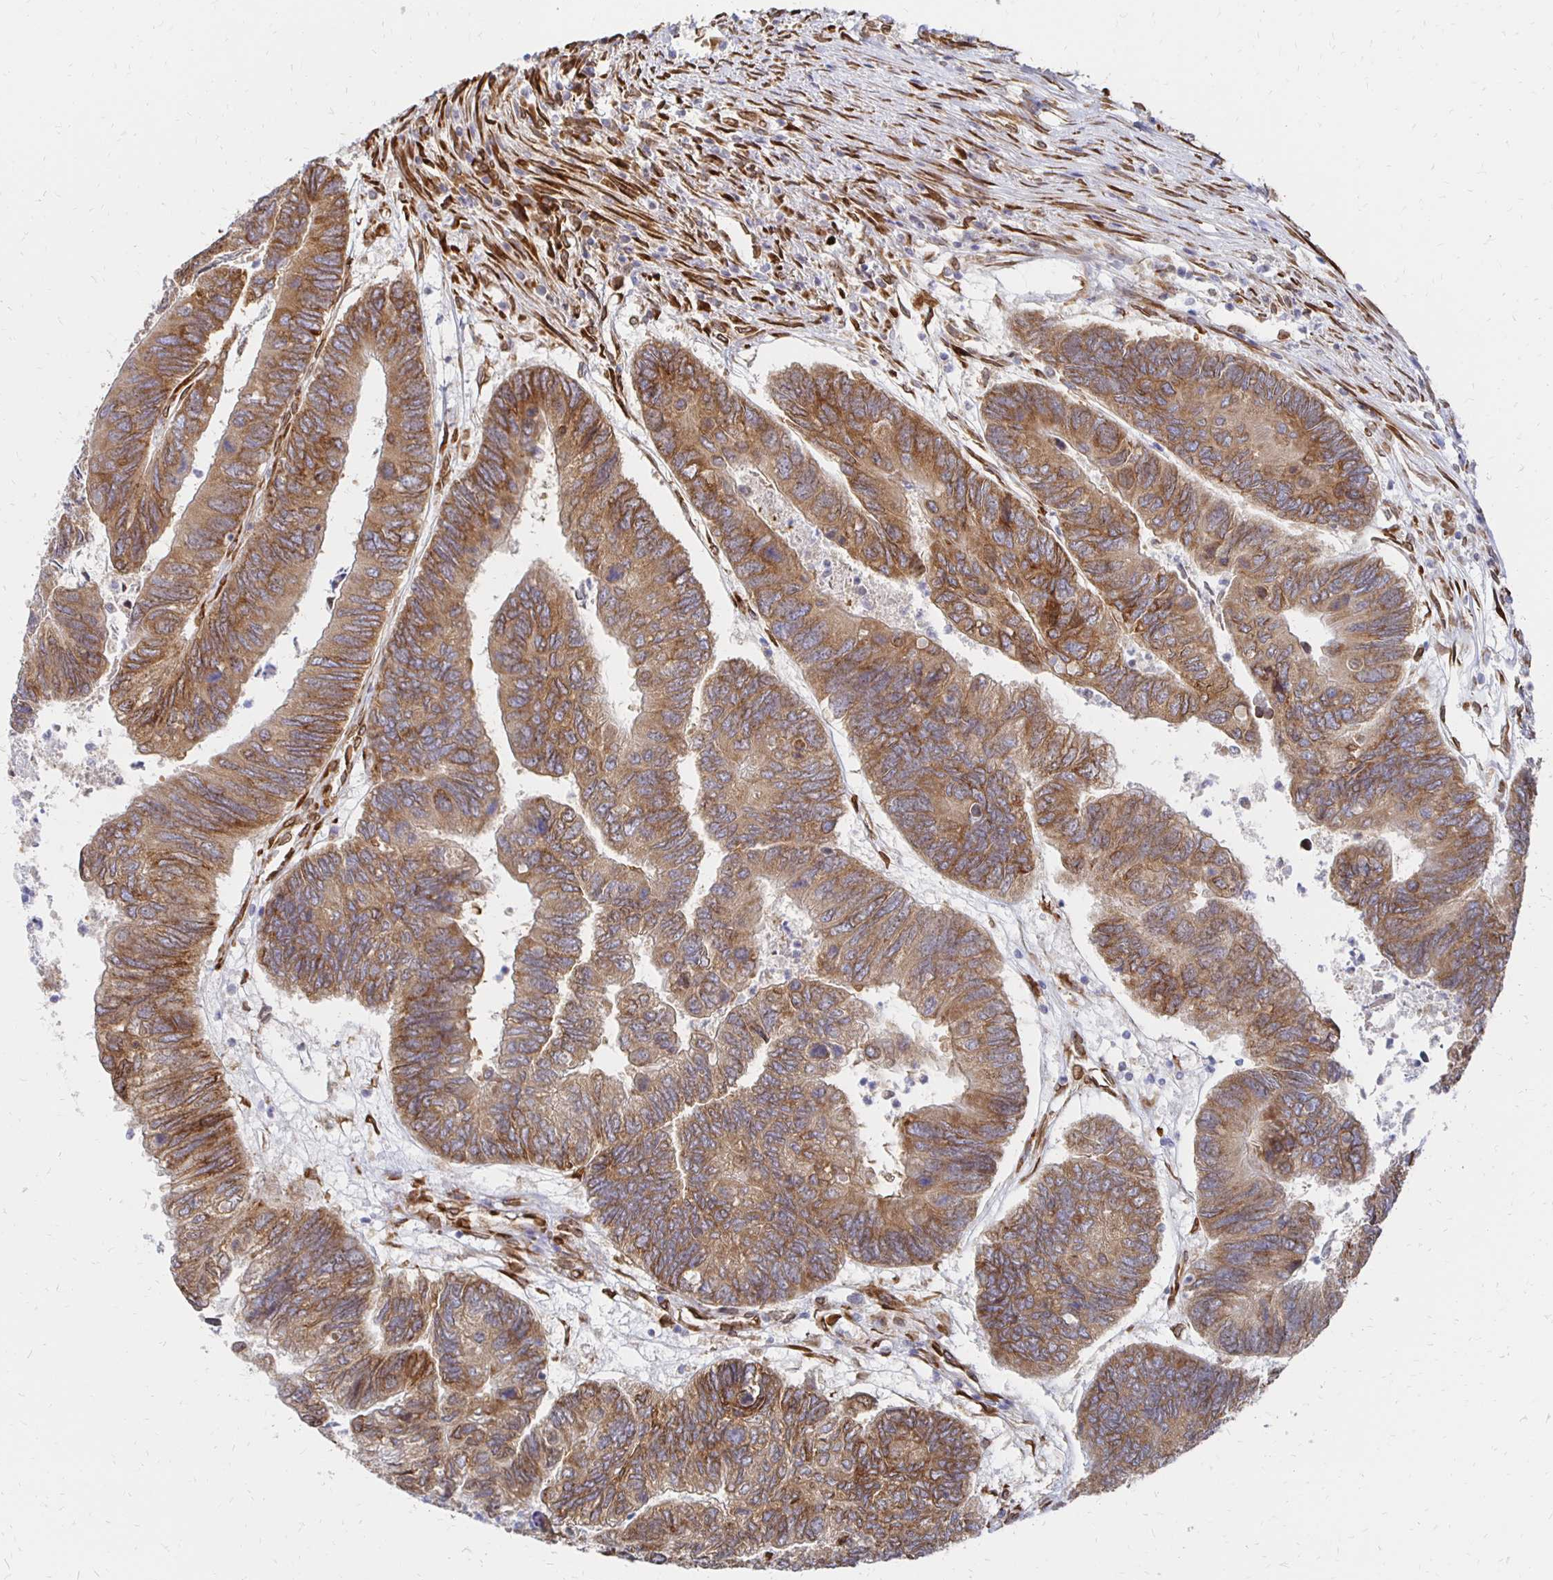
{"staining": {"intensity": "moderate", "quantity": ">75%", "location": "cytoplasmic/membranous"}, "tissue": "colorectal cancer", "cell_type": "Tumor cells", "image_type": "cancer", "snomed": [{"axis": "morphology", "description": "Adenocarcinoma, NOS"}, {"axis": "topography", "description": "Colon"}], "caption": "High-power microscopy captured an immunohistochemistry (IHC) micrograph of colorectal cancer, revealing moderate cytoplasmic/membranous staining in approximately >75% of tumor cells. Using DAB (brown) and hematoxylin (blue) stains, captured at high magnification using brightfield microscopy.", "gene": "PELI3", "patient": {"sex": "female", "age": 67}}